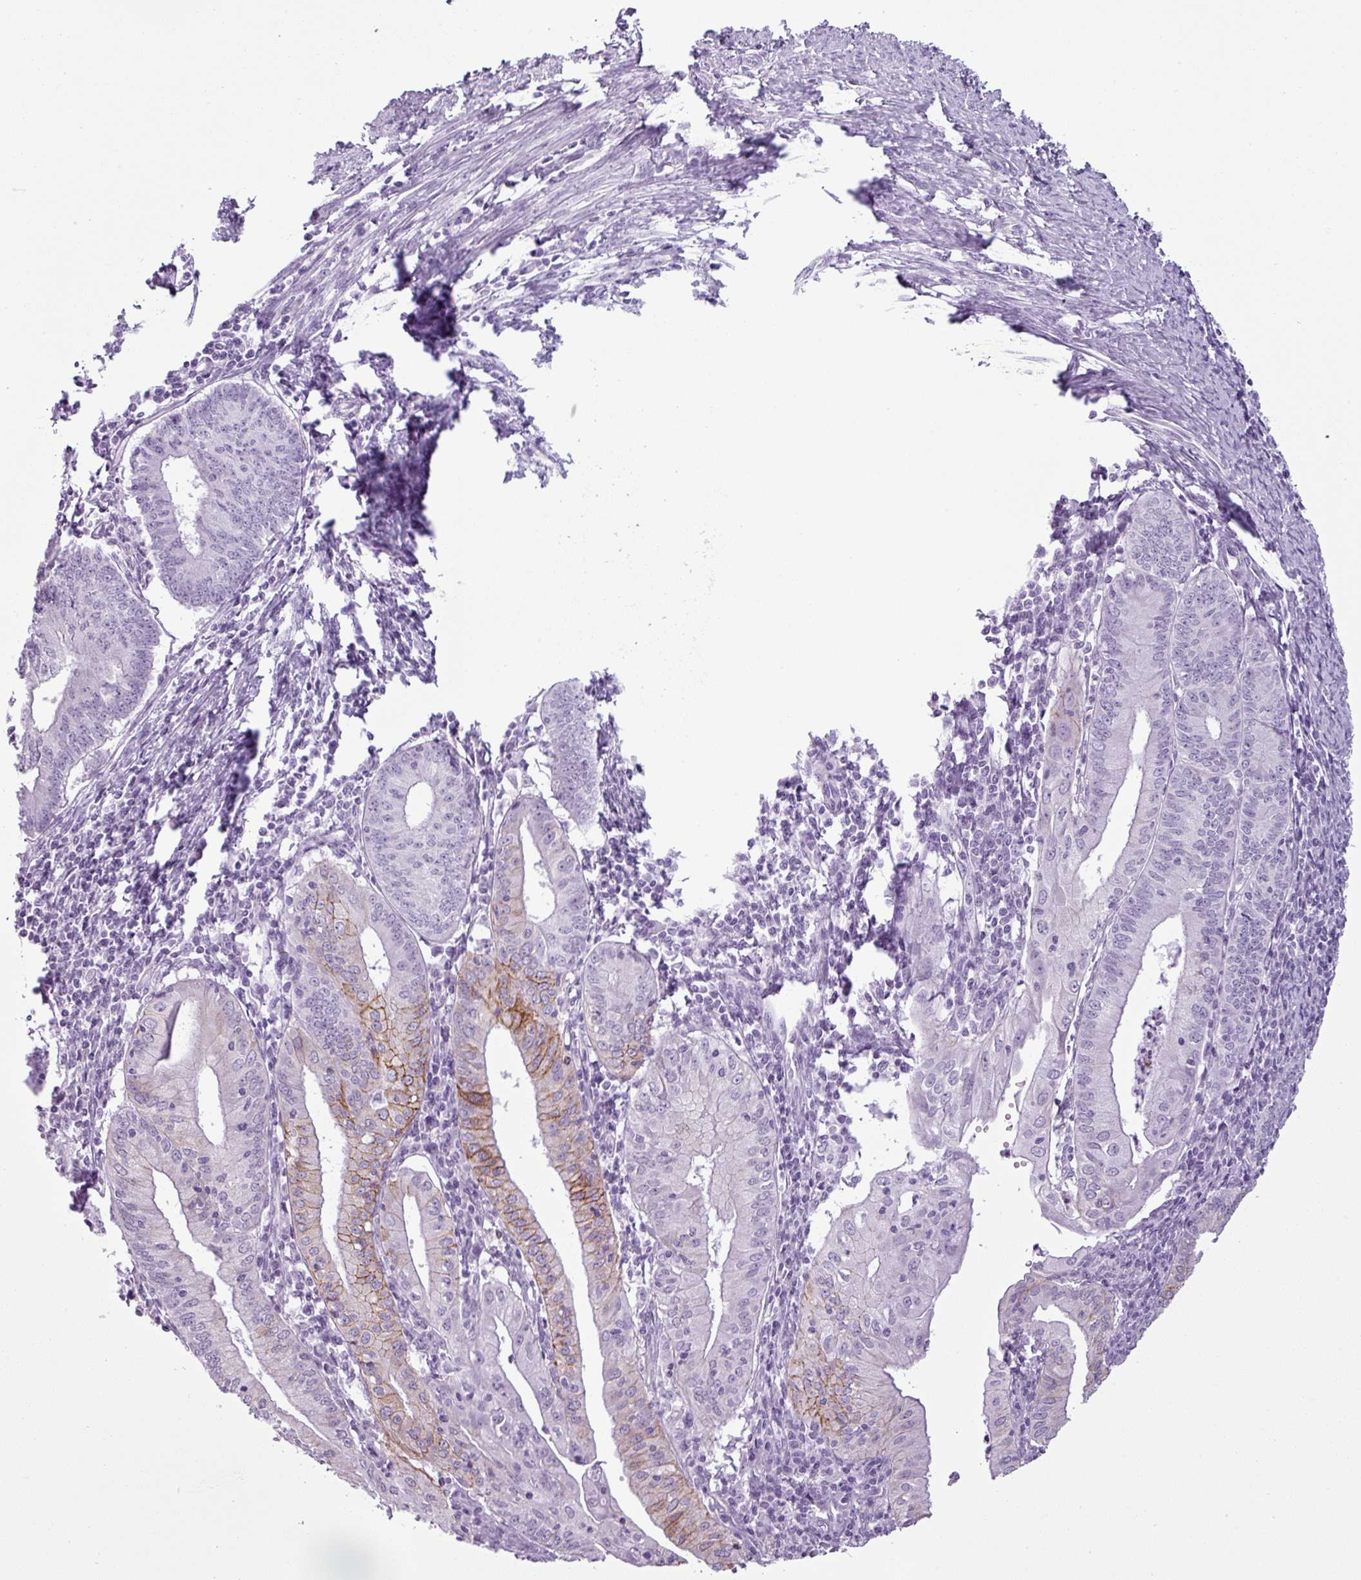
{"staining": {"intensity": "moderate", "quantity": "<25%", "location": "cytoplasmic/membranous"}, "tissue": "endometrial cancer", "cell_type": "Tumor cells", "image_type": "cancer", "snomed": [{"axis": "morphology", "description": "Adenocarcinoma, NOS"}, {"axis": "topography", "description": "Endometrium"}], "caption": "Brown immunohistochemical staining in adenocarcinoma (endometrial) exhibits moderate cytoplasmic/membranous positivity in approximately <25% of tumor cells.", "gene": "CDH16", "patient": {"sex": "female", "age": 60}}